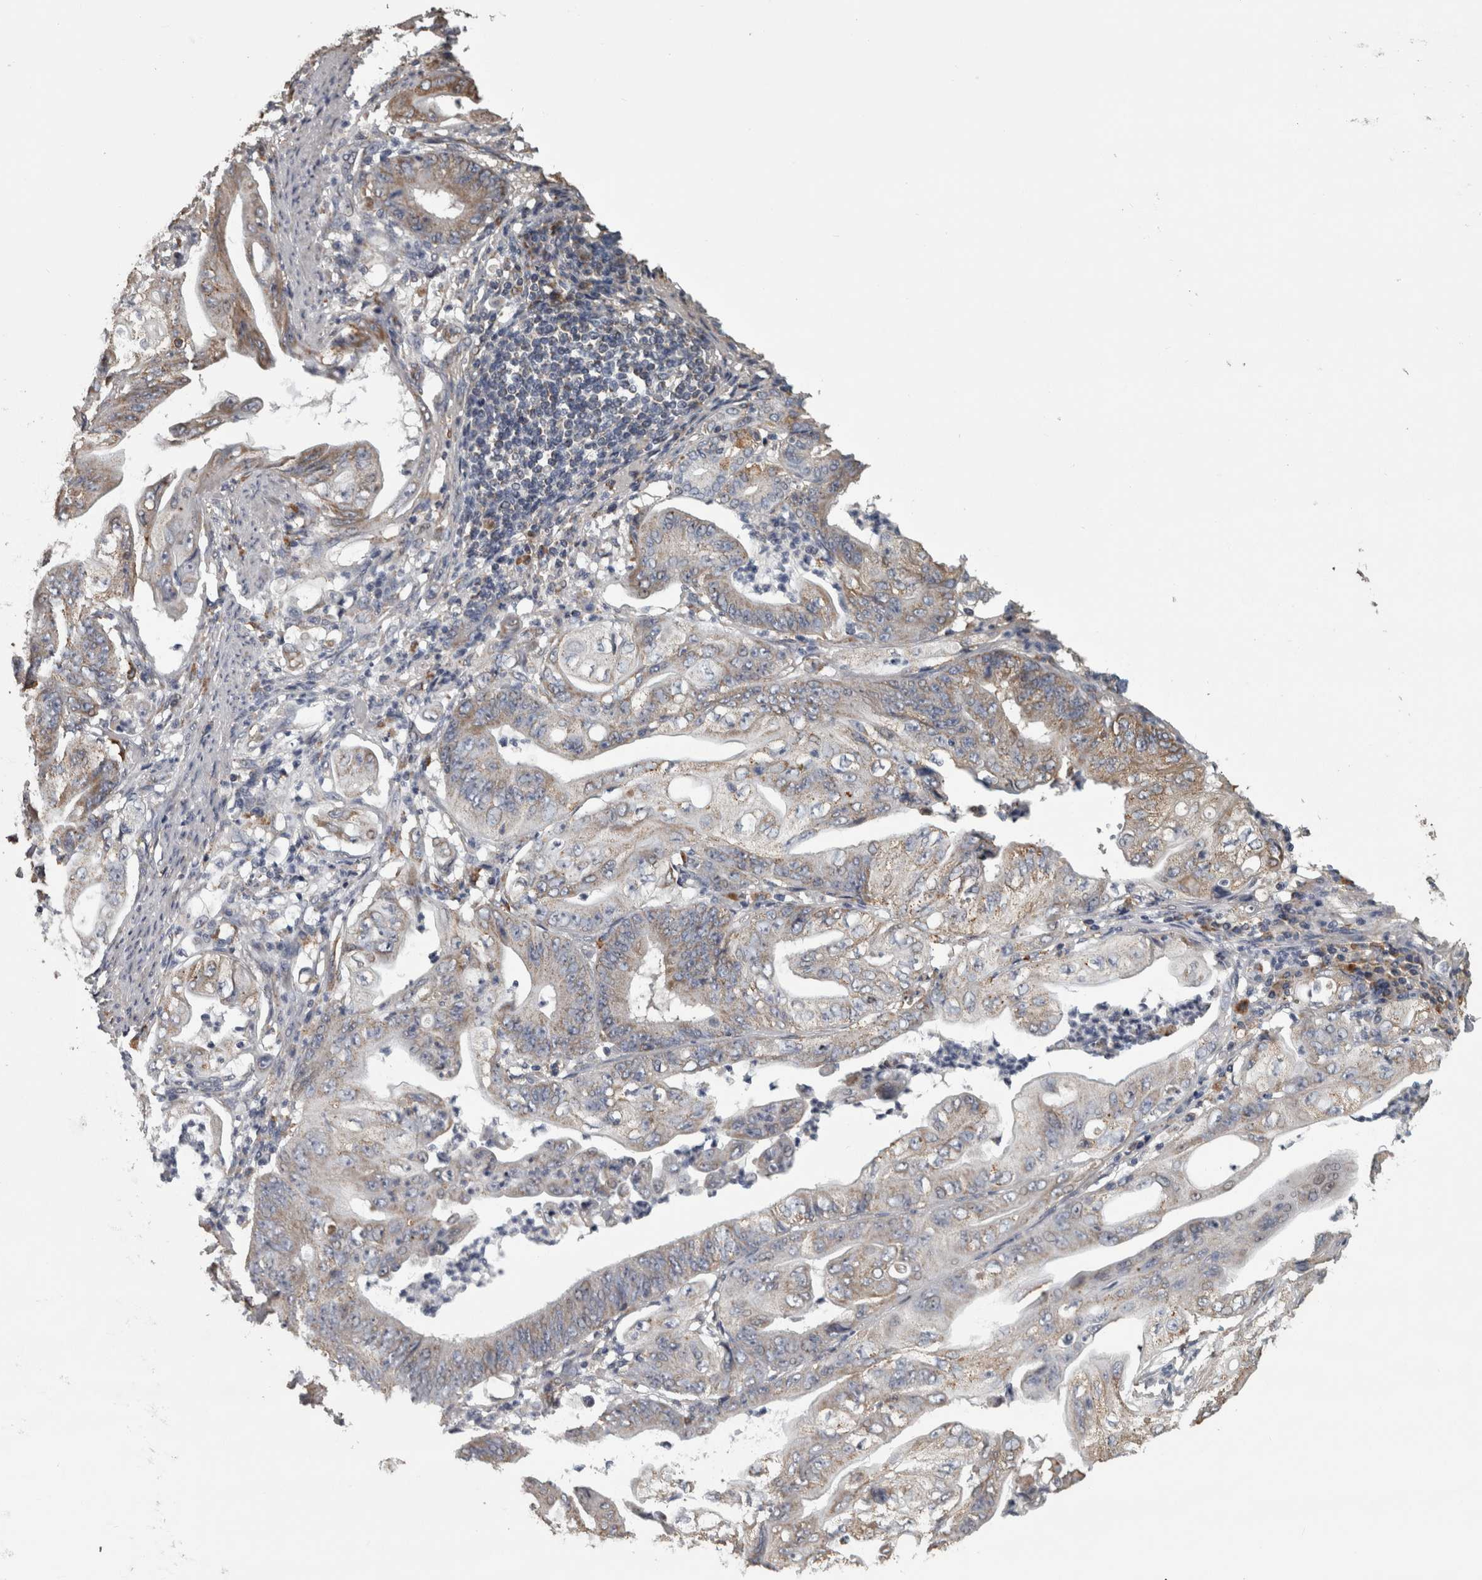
{"staining": {"intensity": "weak", "quantity": ">75%", "location": "cytoplasmic/membranous"}, "tissue": "stomach cancer", "cell_type": "Tumor cells", "image_type": "cancer", "snomed": [{"axis": "morphology", "description": "Adenocarcinoma, NOS"}, {"axis": "topography", "description": "Stomach"}], "caption": "A histopathology image of human adenocarcinoma (stomach) stained for a protein displays weak cytoplasmic/membranous brown staining in tumor cells.", "gene": "FRK", "patient": {"sex": "female", "age": 73}}